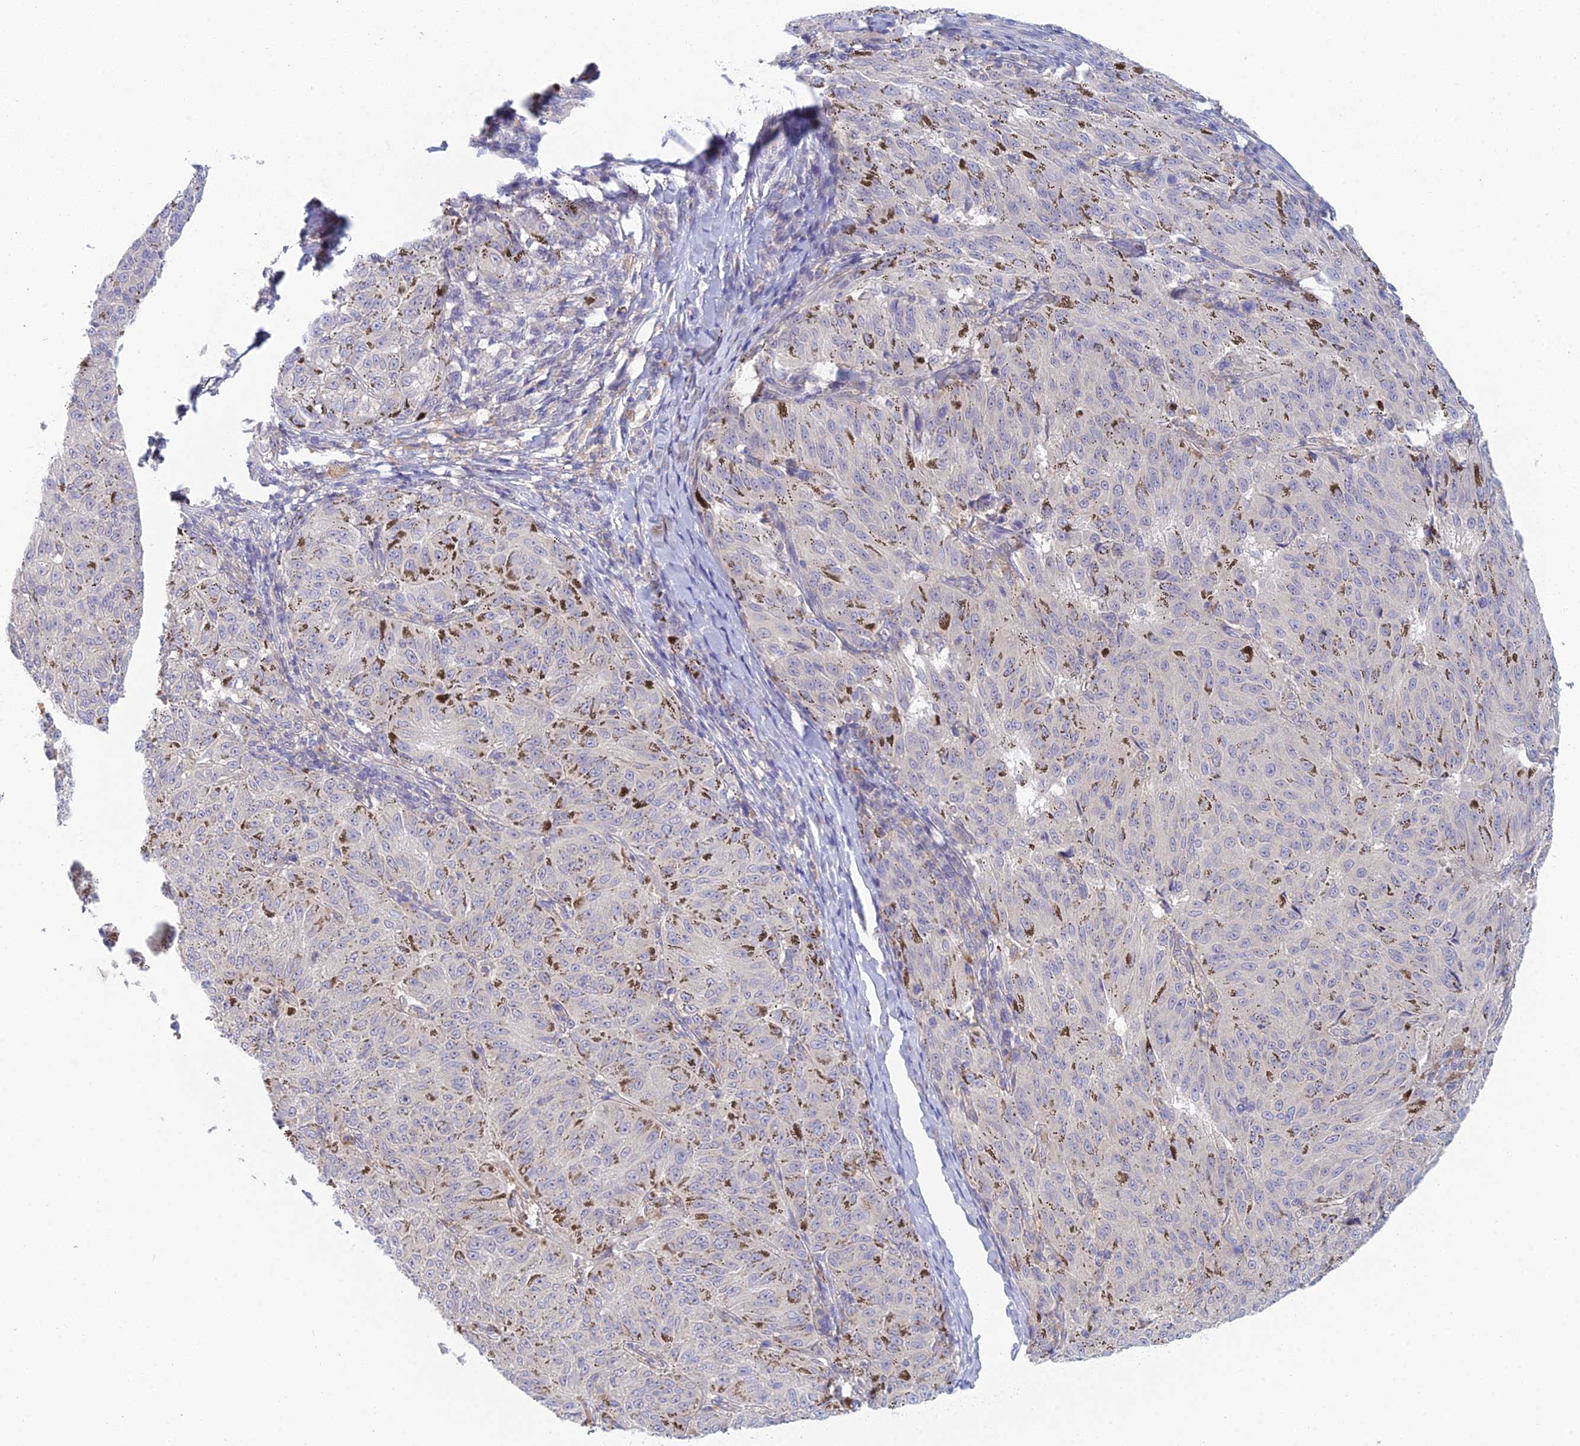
{"staining": {"intensity": "negative", "quantity": "none", "location": "none"}, "tissue": "melanoma", "cell_type": "Tumor cells", "image_type": "cancer", "snomed": [{"axis": "morphology", "description": "Malignant melanoma, NOS"}, {"axis": "topography", "description": "Skin"}], "caption": "Melanoma was stained to show a protein in brown. There is no significant expression in tumor cells. (DAB (3,3'-diaminobenzidine) IHC visualized using brightfield microscopy, high magnification).", "gene": "METTL26", "patient": {"sex": "female", "age": 72}}